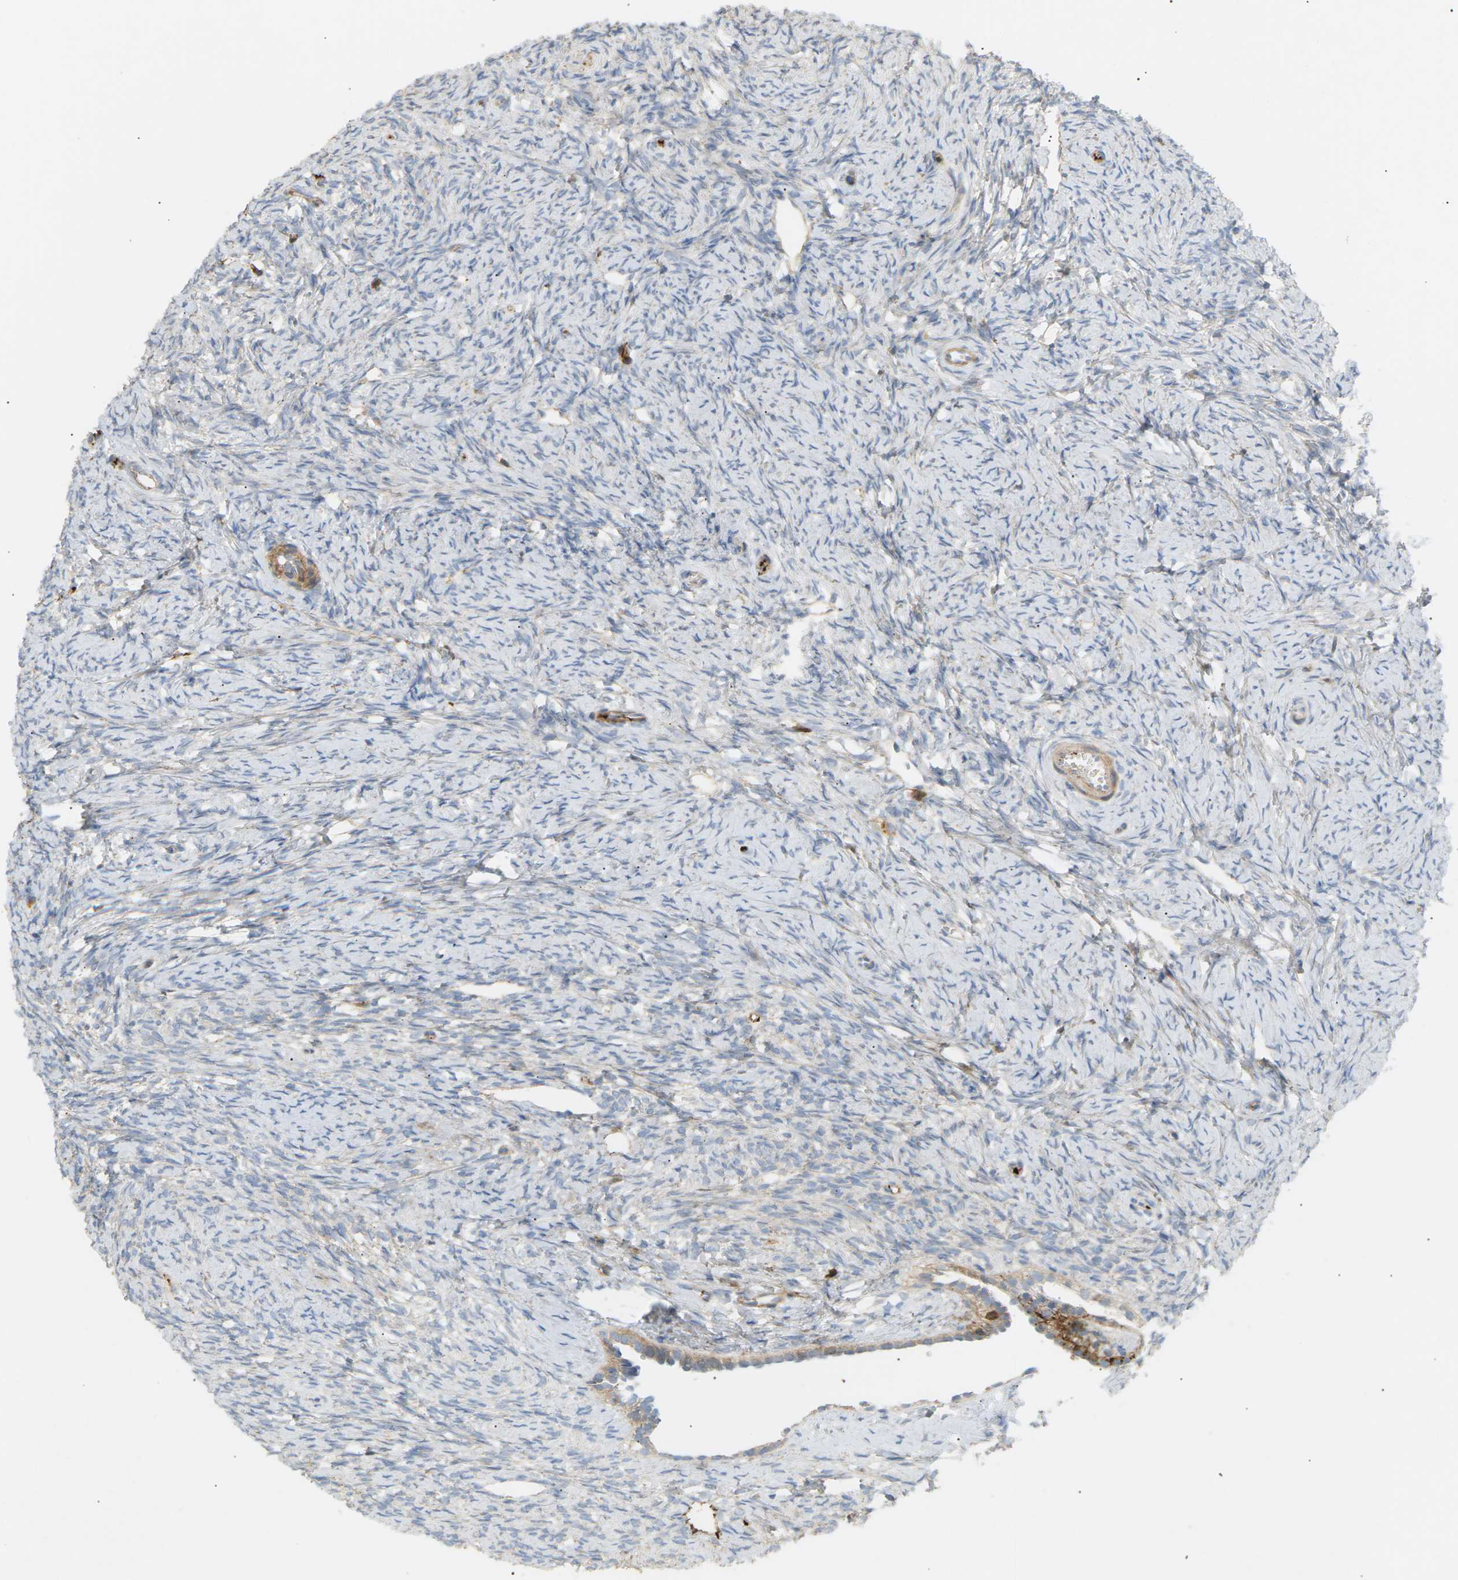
{"staining": {"intensity": "negative", "quantity": "none", "location": "none"}, "tissue": "ovary", "cell_type": "Ovarian stroma cells", "image_type": "normal", "snomed": [{"axis": "morphology", "description": "Normal tissue, NOS"}, {"axis": "topography", "description": "Ovary"}], "caption": "Immunohistochemistry image of benign ovary: ovary stained with DAB (3,3'-diaminobenzidine) exhibits no significant protein positivity in ovarian stroma cells.", "gene": "LIME1", "patient": {"sex": "female", "age": 33}}